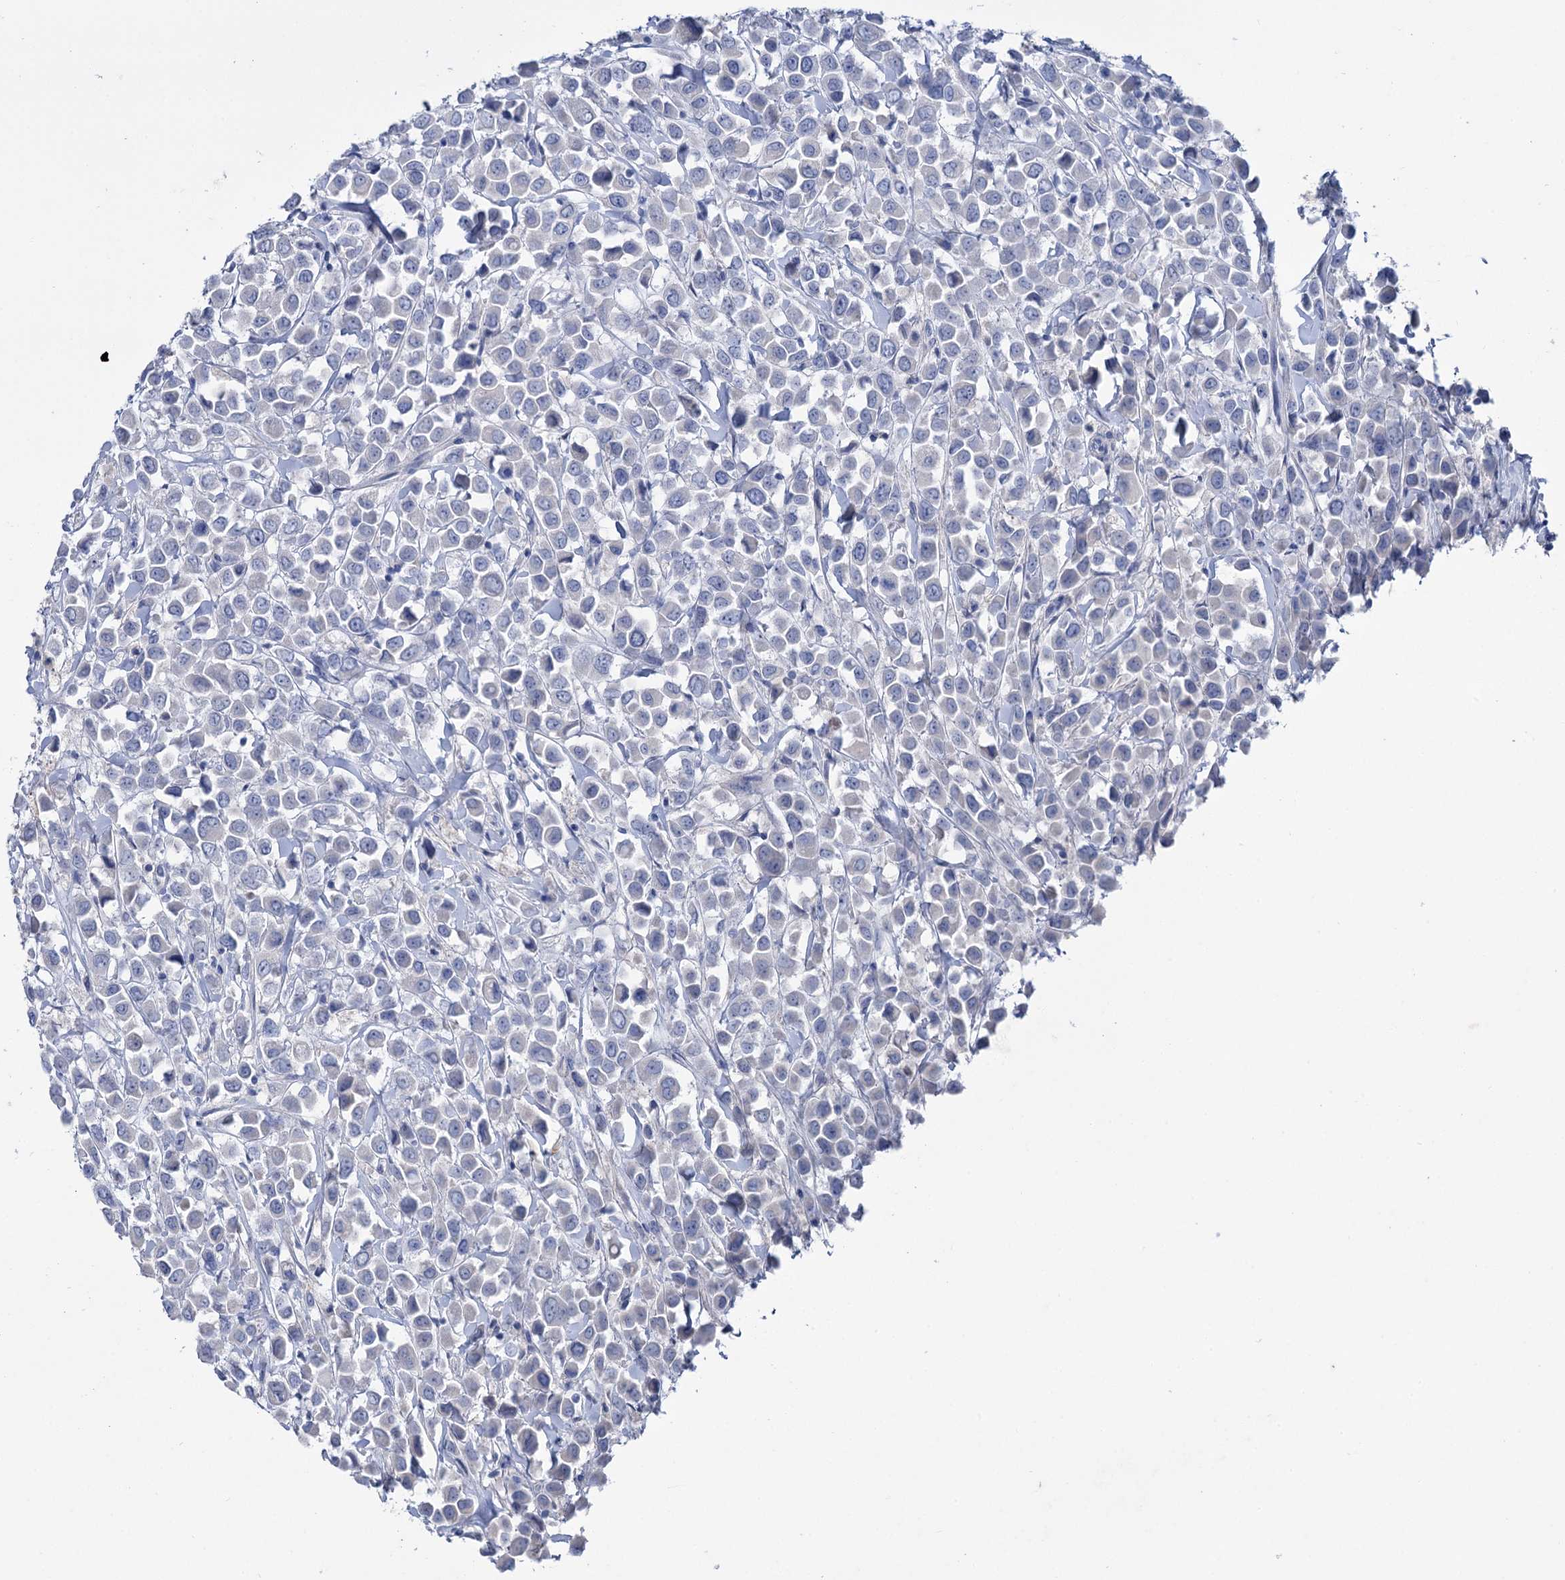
{"staining": {"intensity": "negative", "quantity": "none", "location": "none"}, "tissue": "breast cancer", "cell_type": "Tumor cells", "image_type": "cancer", "snomed": [{"axis": "morphology", "description": "Duct carcinoma"}, {"axis": "topography", "description": "Breast"}], "caption": "Immunohistochemical staining of human breast invasive ductal carcinoma shows no significant staining in tumor cells.", "gene": "LYZL4", "patient": {"sex": "female", "age": 61}}